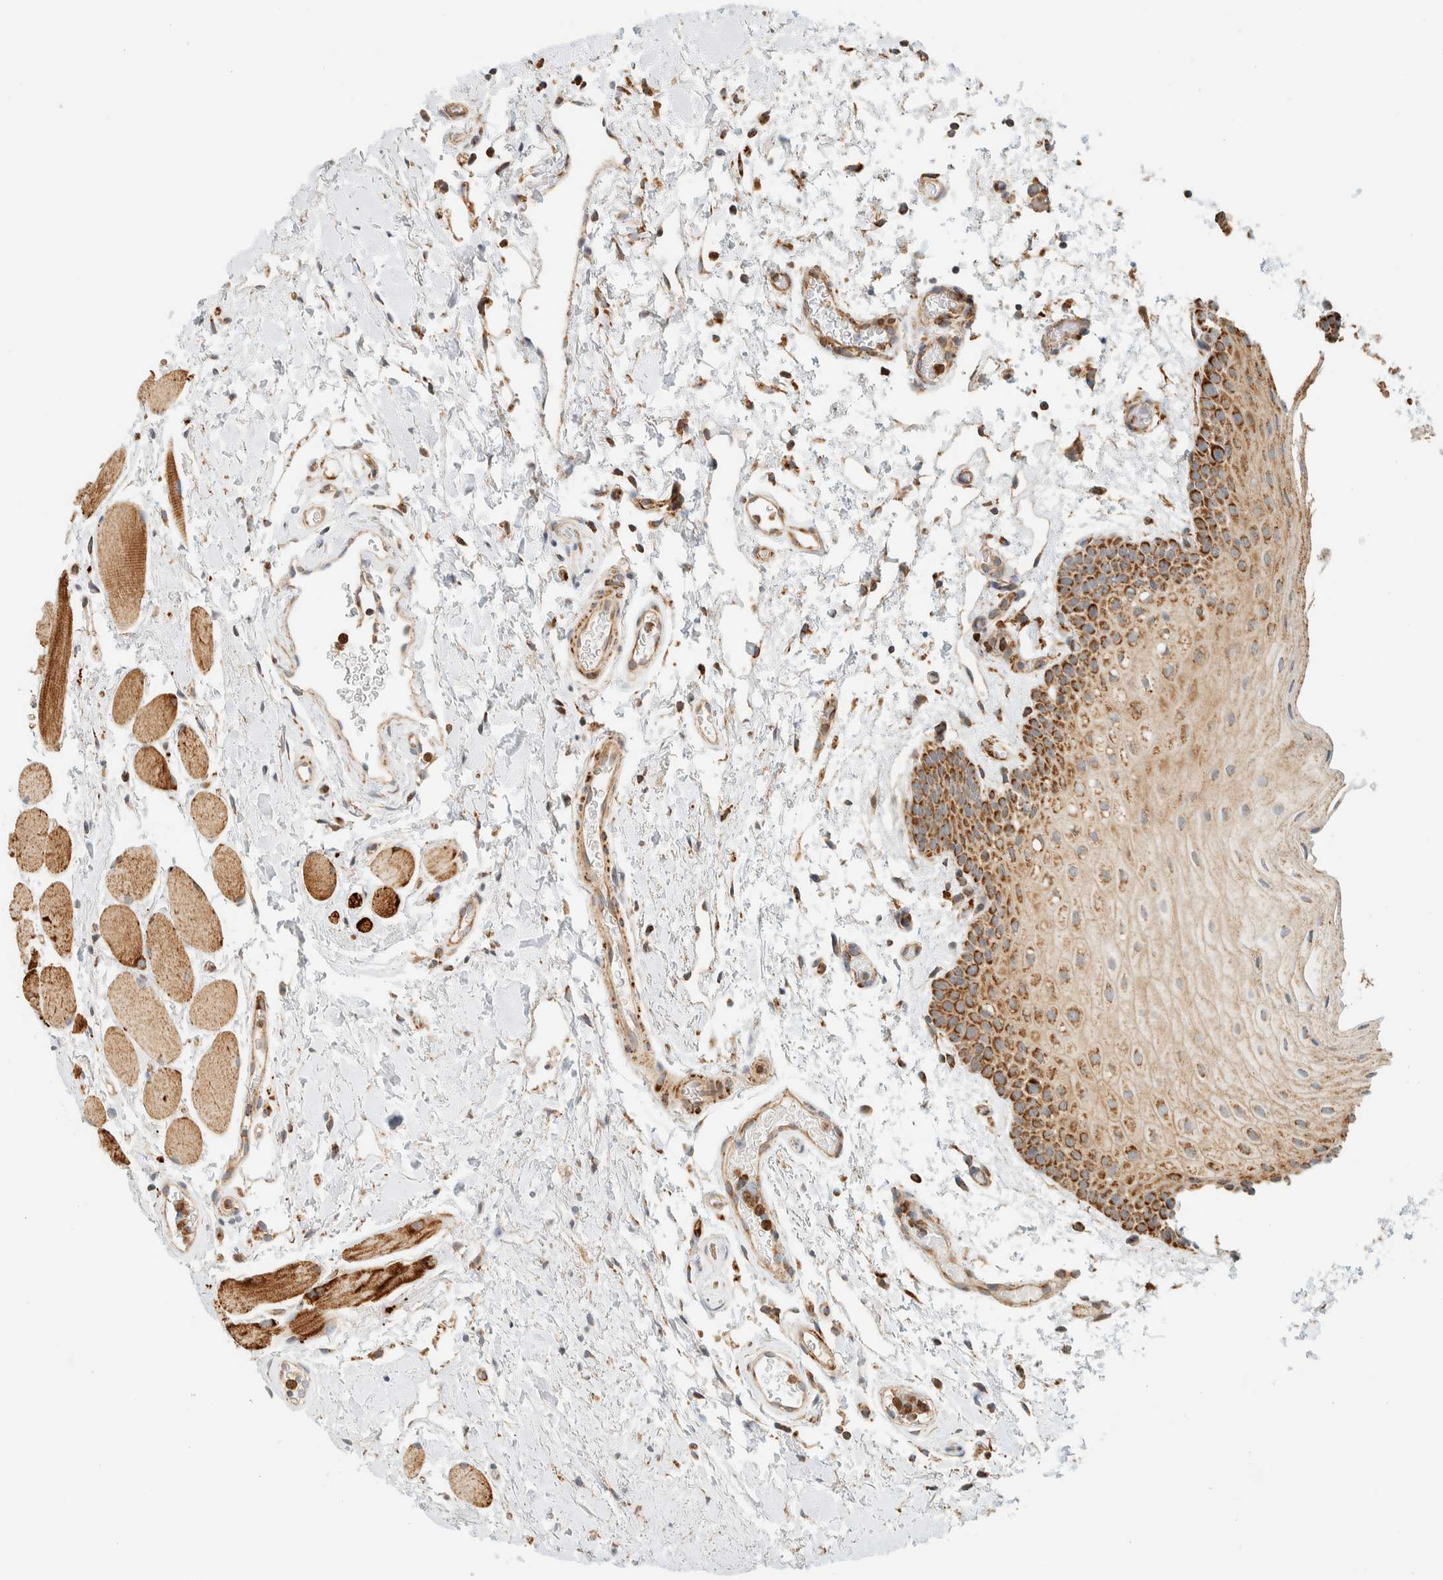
{"staining": {"intensity": "moderate", "quantity": ">75%", "location": "cytoplasmic/membranous"}, "tissue": "oral mucosa", "cell_type": "Squamous epithelial cells", "image_type": "normal", "snomed": [{"axis": "morphology", "description": "Normal tissue, NOS"}, {"axis": "topography", "description": "Oral tissue"}], "caption": "The micrograph exhibits staining of benign oral mucosa, revealing moderate cytoplasmic/membranous protein staining (brown color) within squamous epithelial cells.", "gene": "KIFAP3", "patient": {"sex": "male", "age": 62}}